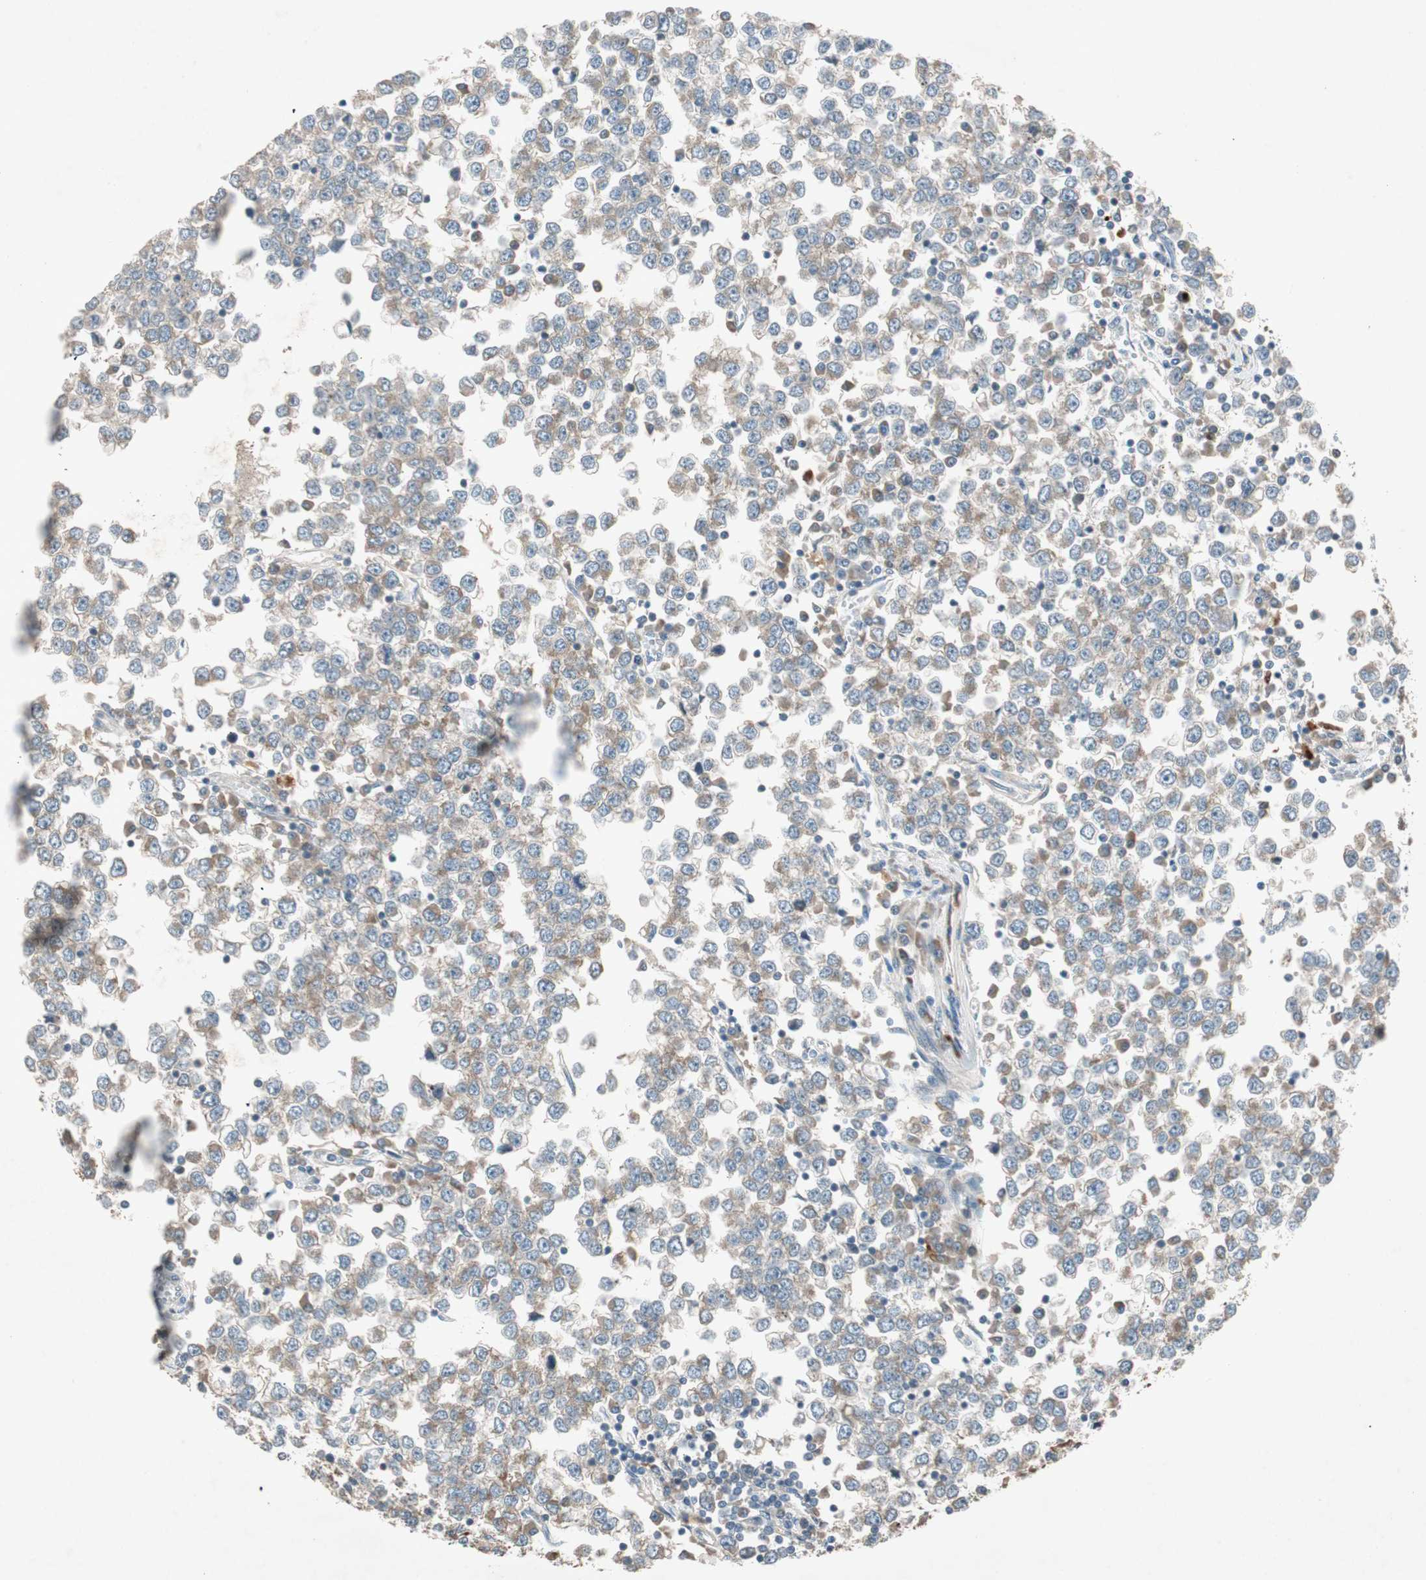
{"staining": {"intensity": "moderate", "quantity": ">75%", "location": "cytoplasmic/membranous"}, "tissue": "testis cancer", "cell_type": "Tumor cells", "image_type": "cancer", "snomed": [{"axis": "morphology", "description": "Seminoma, NOS"}, {"axis": "topography", "description": "Testis"}], "caption": "An image of human testis cancer (seminoma) stained for a protein demonstrates moderate cytoplasmic/membranous brown staining in tumor cells.", "gene": "APOO", "patient": {"sex": "male", "age": 65}}